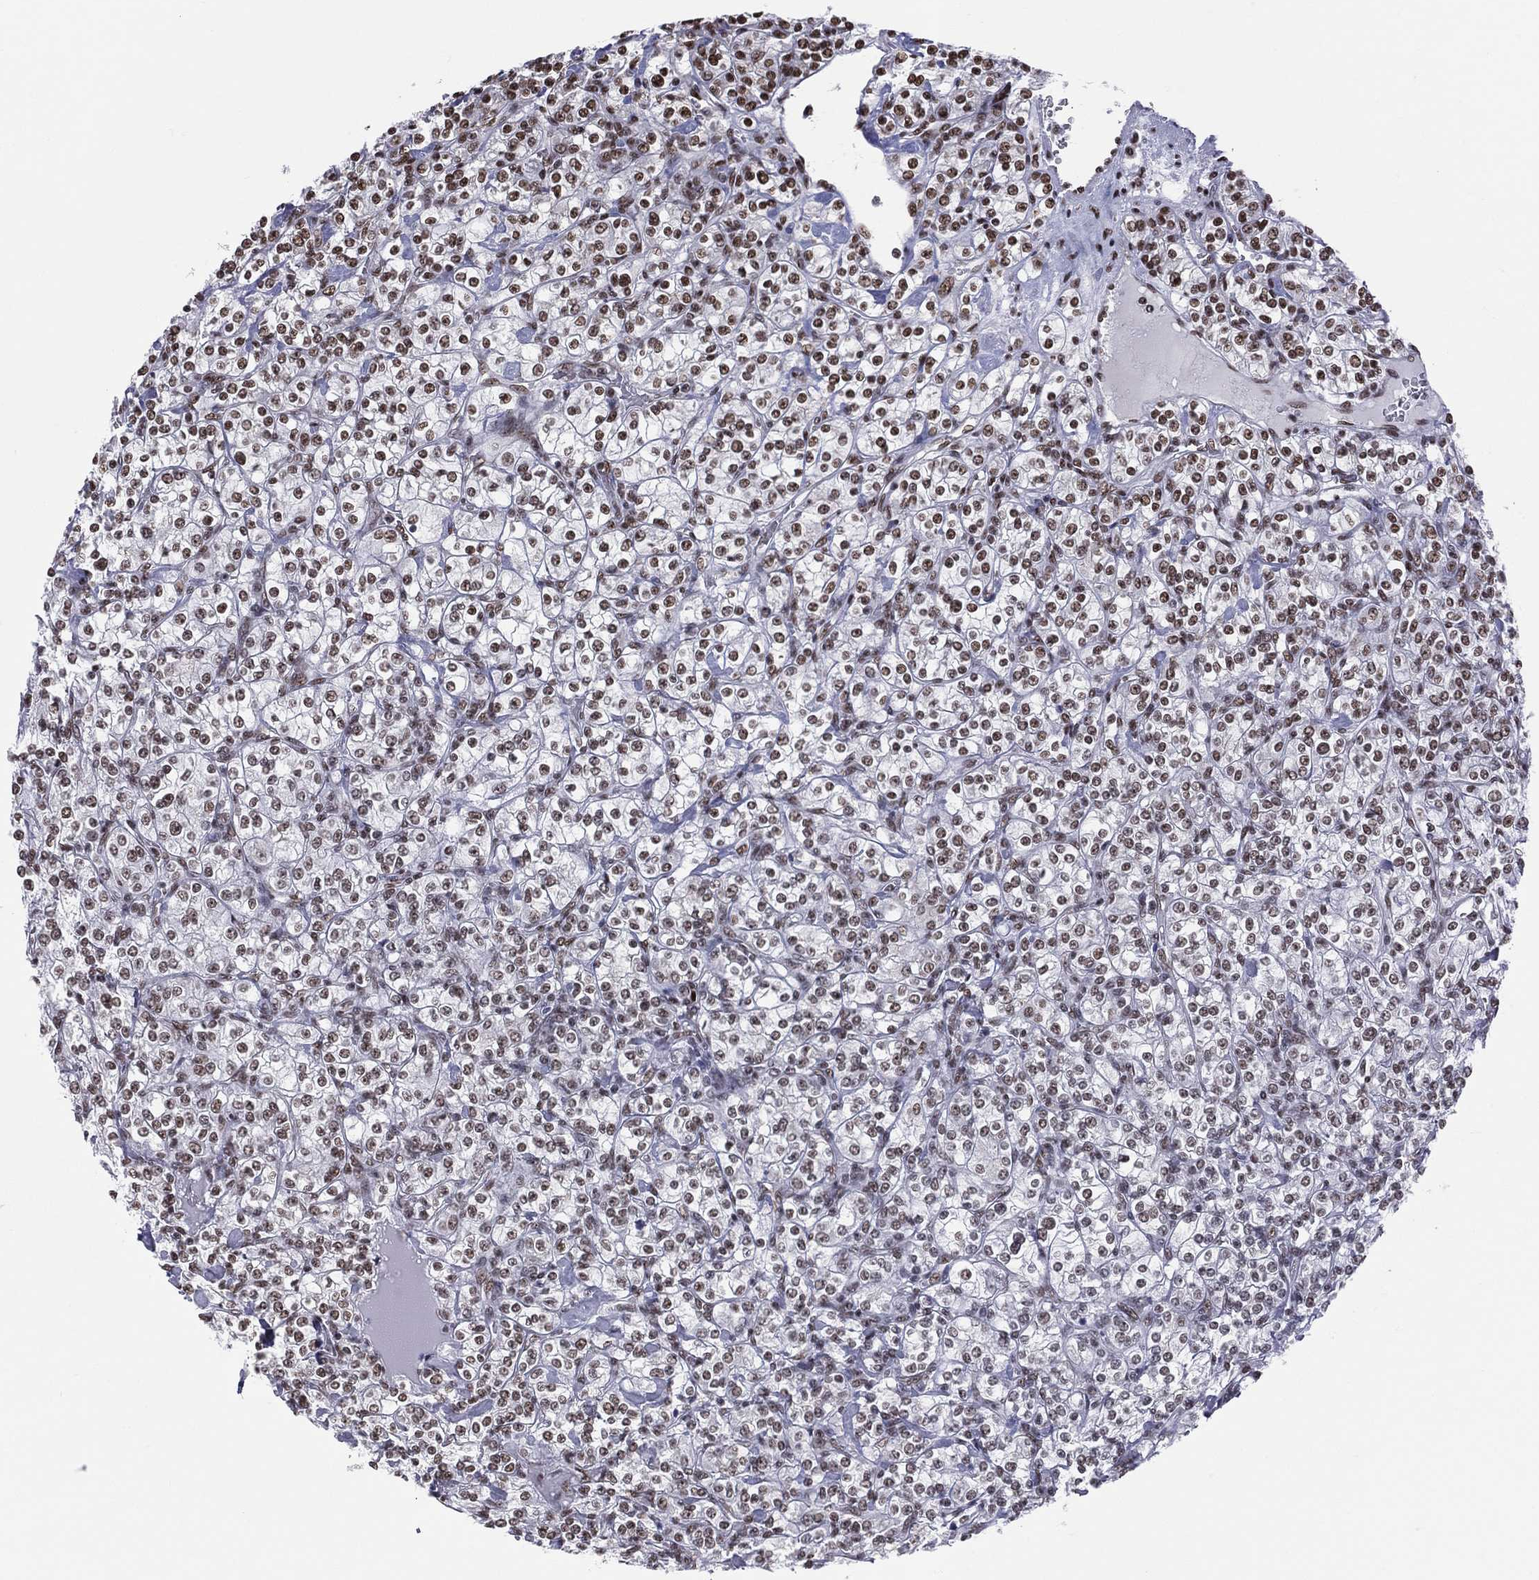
{"staining": {"intensity": "moderate", "quantity": "25%-75%", "location": "nuclear"}, "tissue": "renal cancer", "cell_type": "Tumor cells", "image_type": "cancer", "snomed": [{"axis": "morphology", "description": "Adenocarcinoma, NOS"}, {"axis": "topography", "description": "Kidney"}], "caption": "Brown immunohistochemical staining in renal cancer (adenocarcinoma) displays moderate nuclear staining in about 25%-75% of tumor cells.", "gene": "ZNF7", "patient": {"sex": "male", "age": 77}}